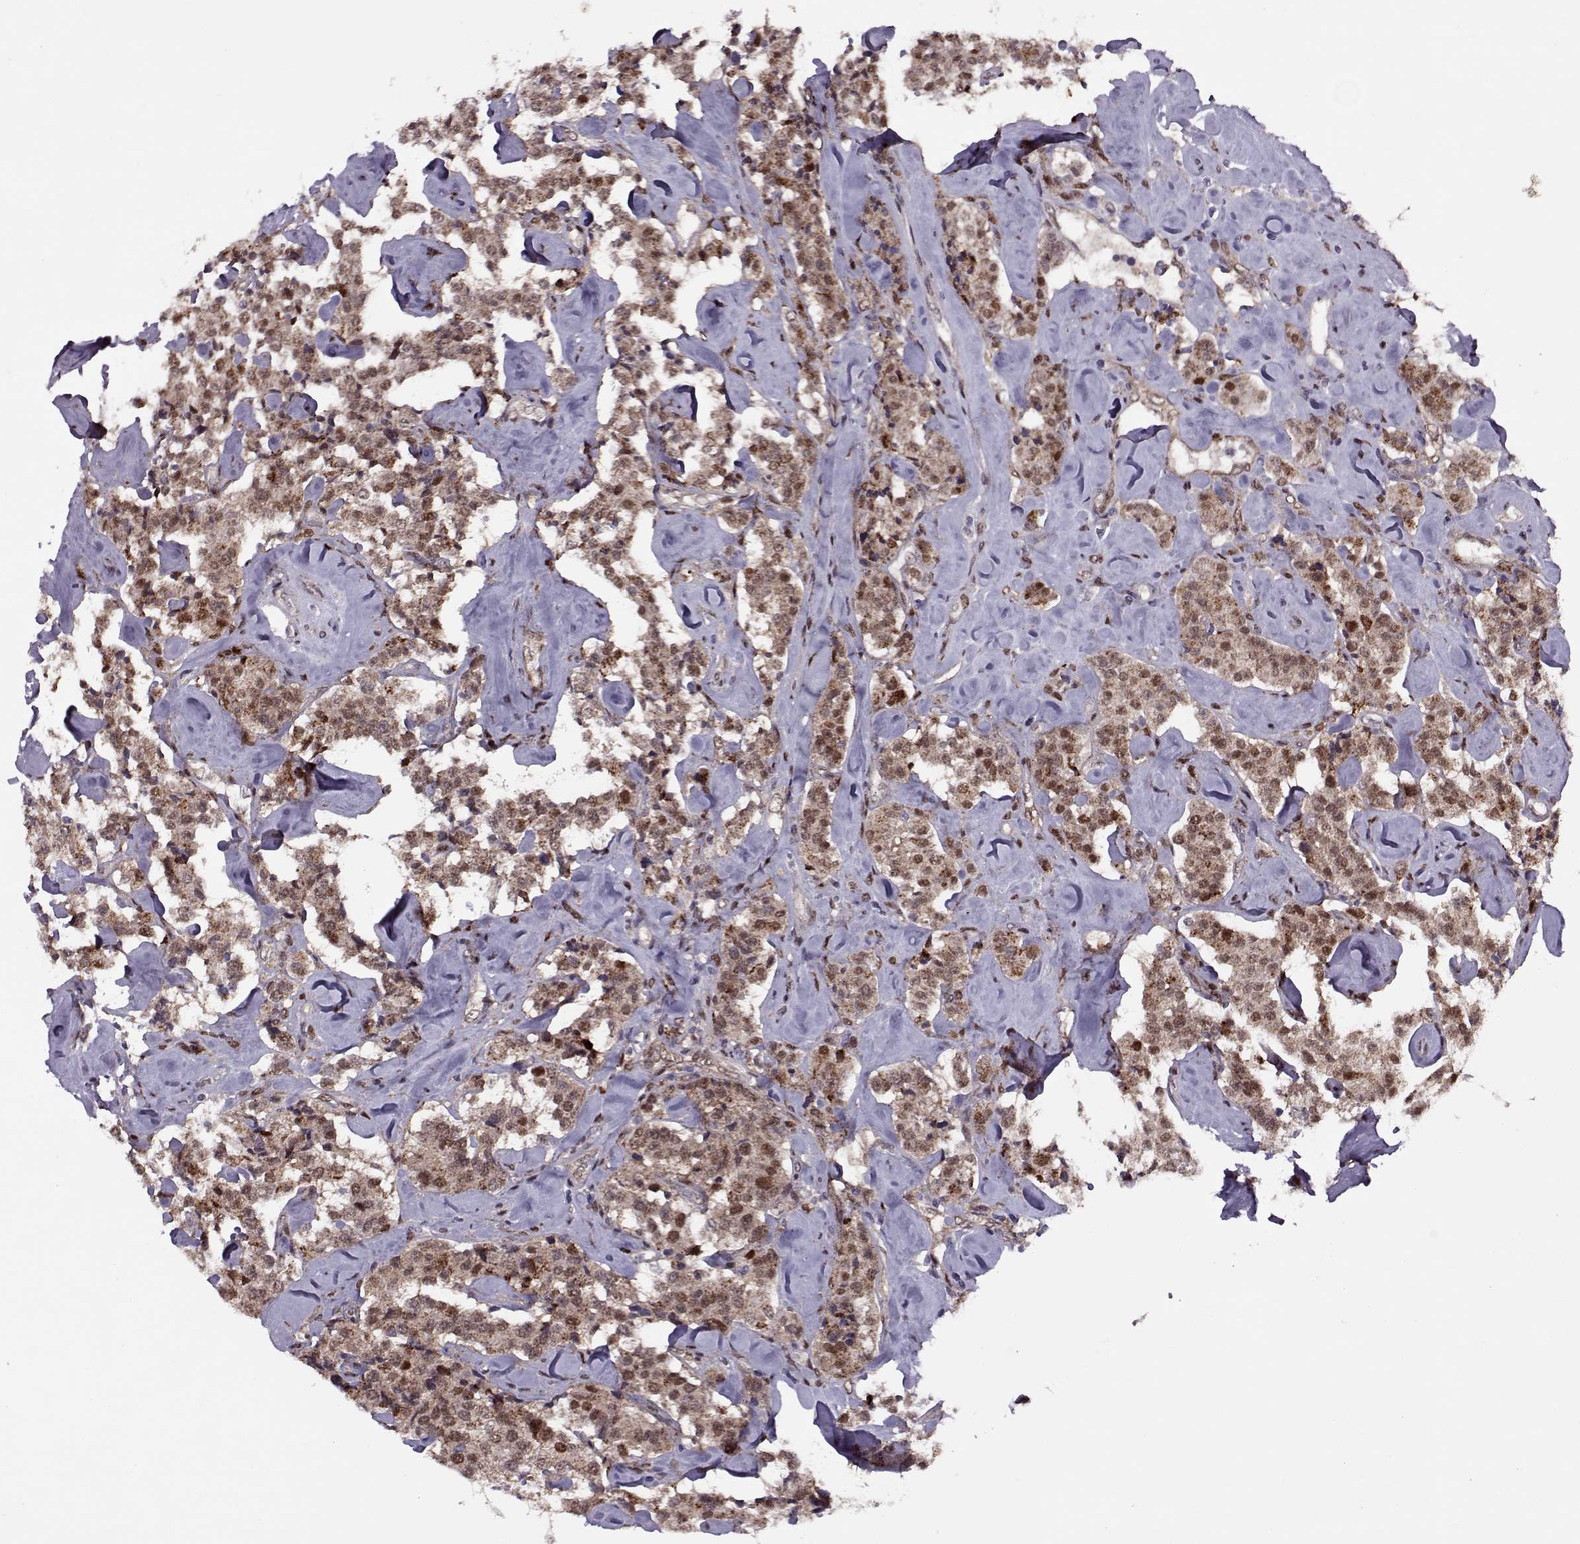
{"staining": {"intensity": "moderate", "quantity": "25%-75%", "location": "cytoplasmic/membranous,nuclear"}, "tissue": "carcinoid", "cell_type": "Tumor cells", "image_type": "cancer", "snomed": [{"axis": "morphology", "description": "Carcinoid, malignant, NOS"}, {"axis": "topography", "description": "Pancreas"}], "caption": "Protein expression analysis of human carcinoid (malignant) reveals moderate cytoplasmic/membranous and nuclear expression in approximately 25%-75% of tumor cells. The staining is performed using DAB (3,3'-diaminobenzidine) brown chromogen to label protein expression. The nuclei are counter-stained blue using hematoxylin.", "gene": "CDK4", "patient": {"sex": "male", "age": 41}}